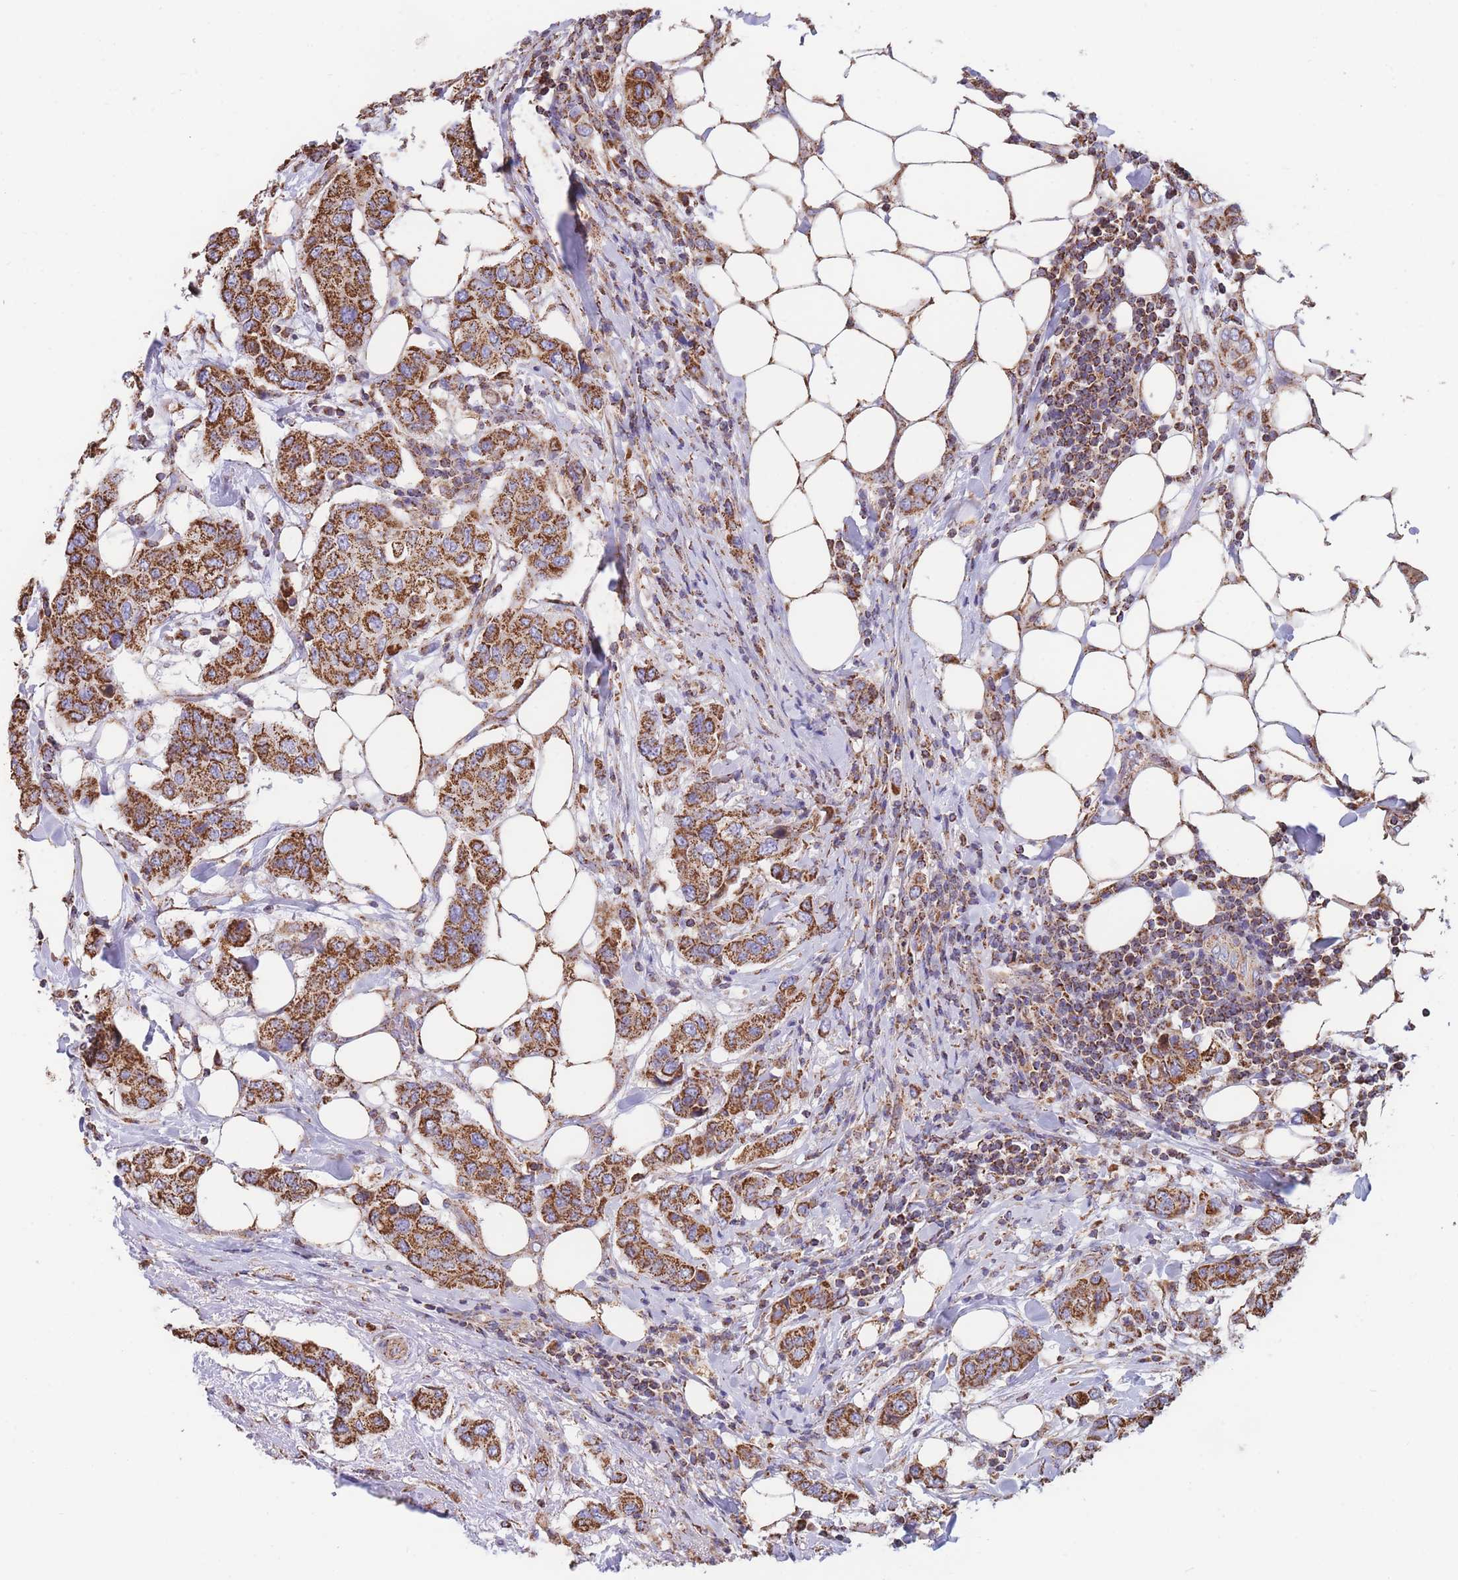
{"staining": {"intensity": "strong", "quantity": ">75%", "location": "cytoplasmic/membranous"}, "tissue": "breast cancer", "cell_type": "Tumor cells", "image_type": "cancer", "snomed": [{"axis": "morphology", "description": "Lobular carcinoma"}, {"axis": "topography", "description": "Breast"}], "caption": "Brown immunohistochemical staining in human lobular carcinoma (breast) reveals strong cytoplasmic/membranous staining in about >75% of tumor cells. The staining was performed using DAB (3,3'-diaminobenzidine) to visualize the protein expression in brown, while the nuclei were stained in blue with hematoxylin (Magnification: 20x).", "gene": "FKBP8", "patient": {"sex": "female", "age": 51}}